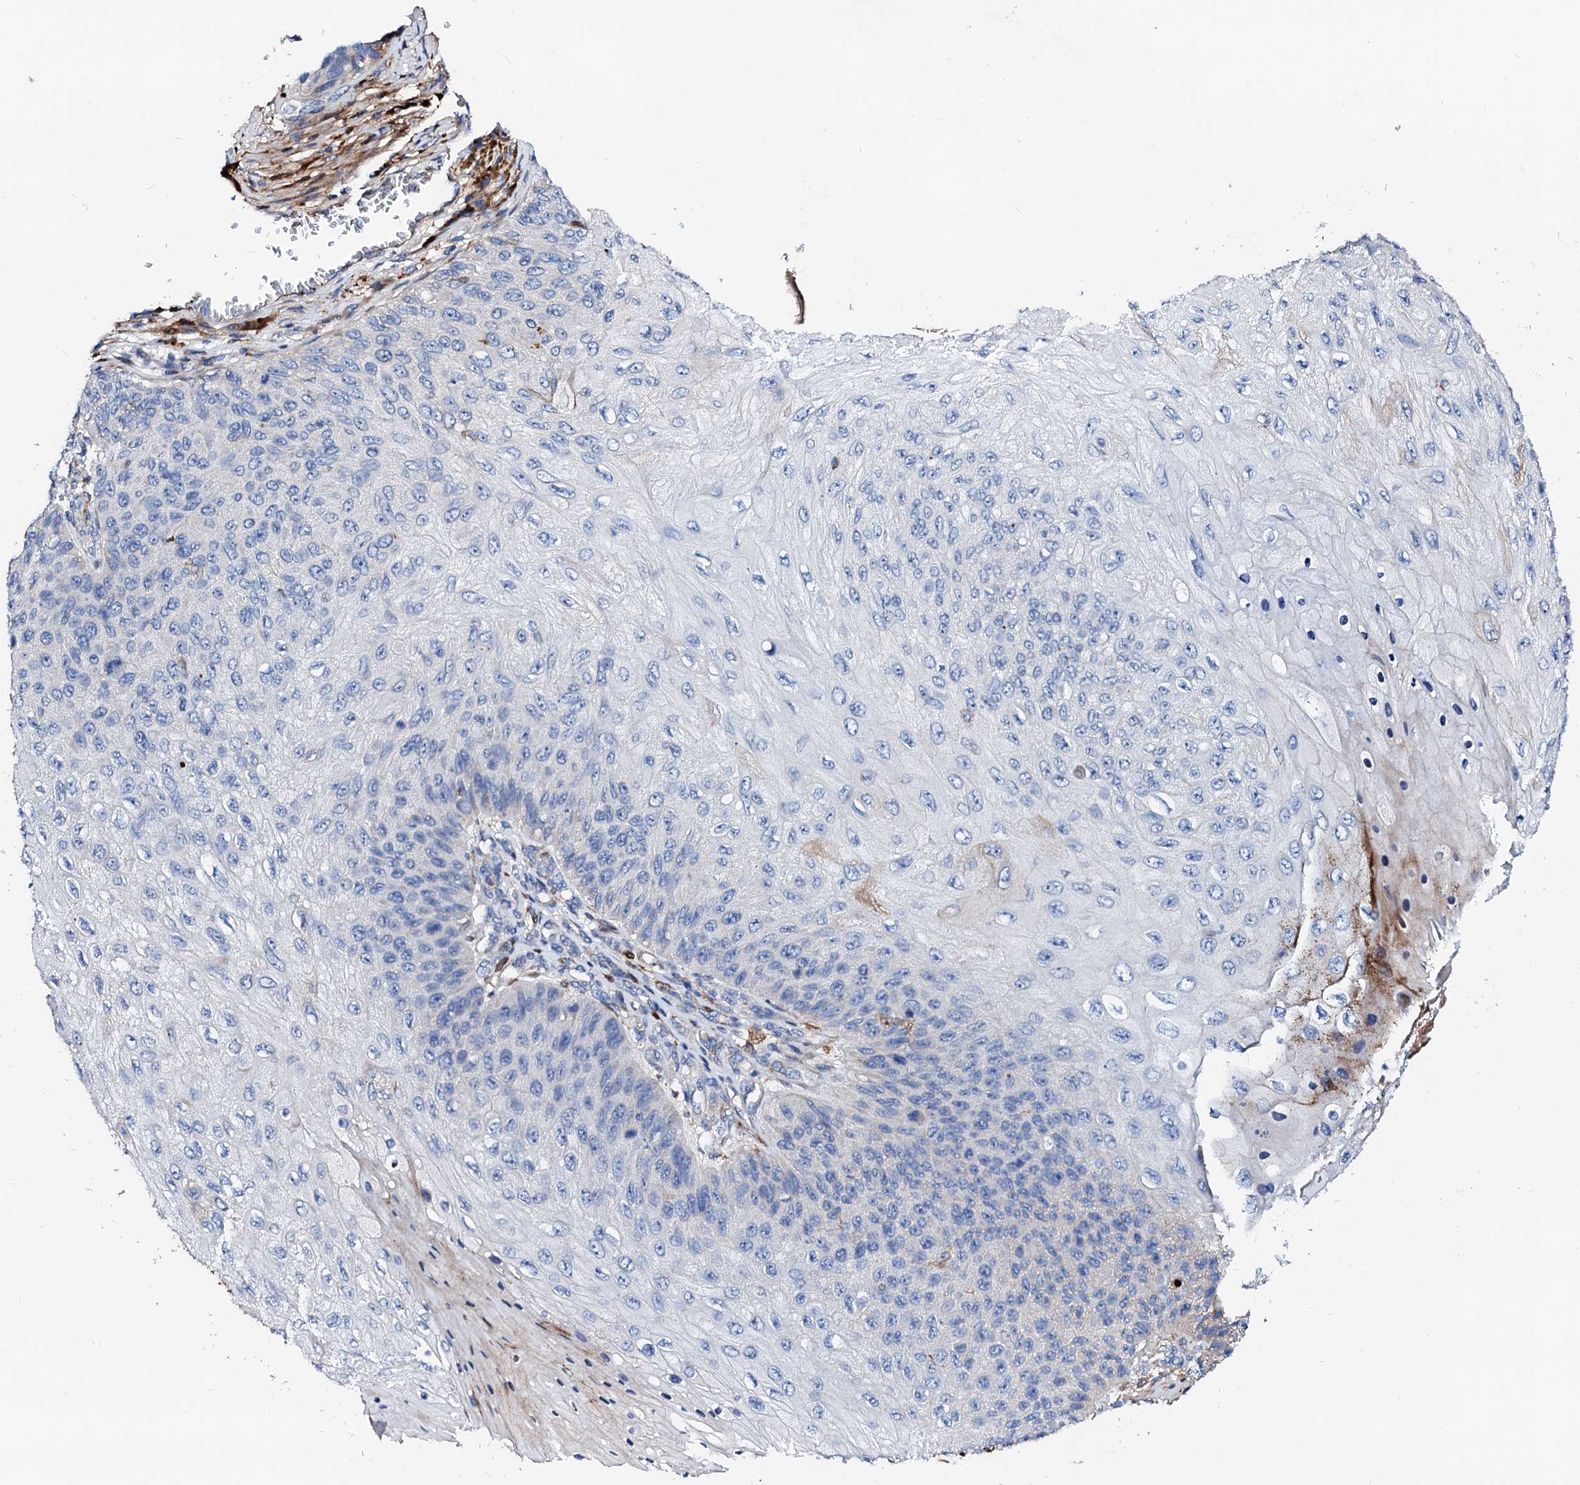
{"staining": {"intensity": "negative", "quantity": "none", "location": "none"}, "tissue": "skin cancer", "cell_type": "Tumor cells", "image_type": "cancer", "snomed": [{"axis": "morphology", "description": "Squamous cell carcinoma, NOS"}, {"axis": "topography", "description": "Skin"}], "caption": "The image demonstrates no significant expression in tumor cells of skin cancer.", "gene": "SLC10A7", "patient": {"sex": "female", "age": 88}}